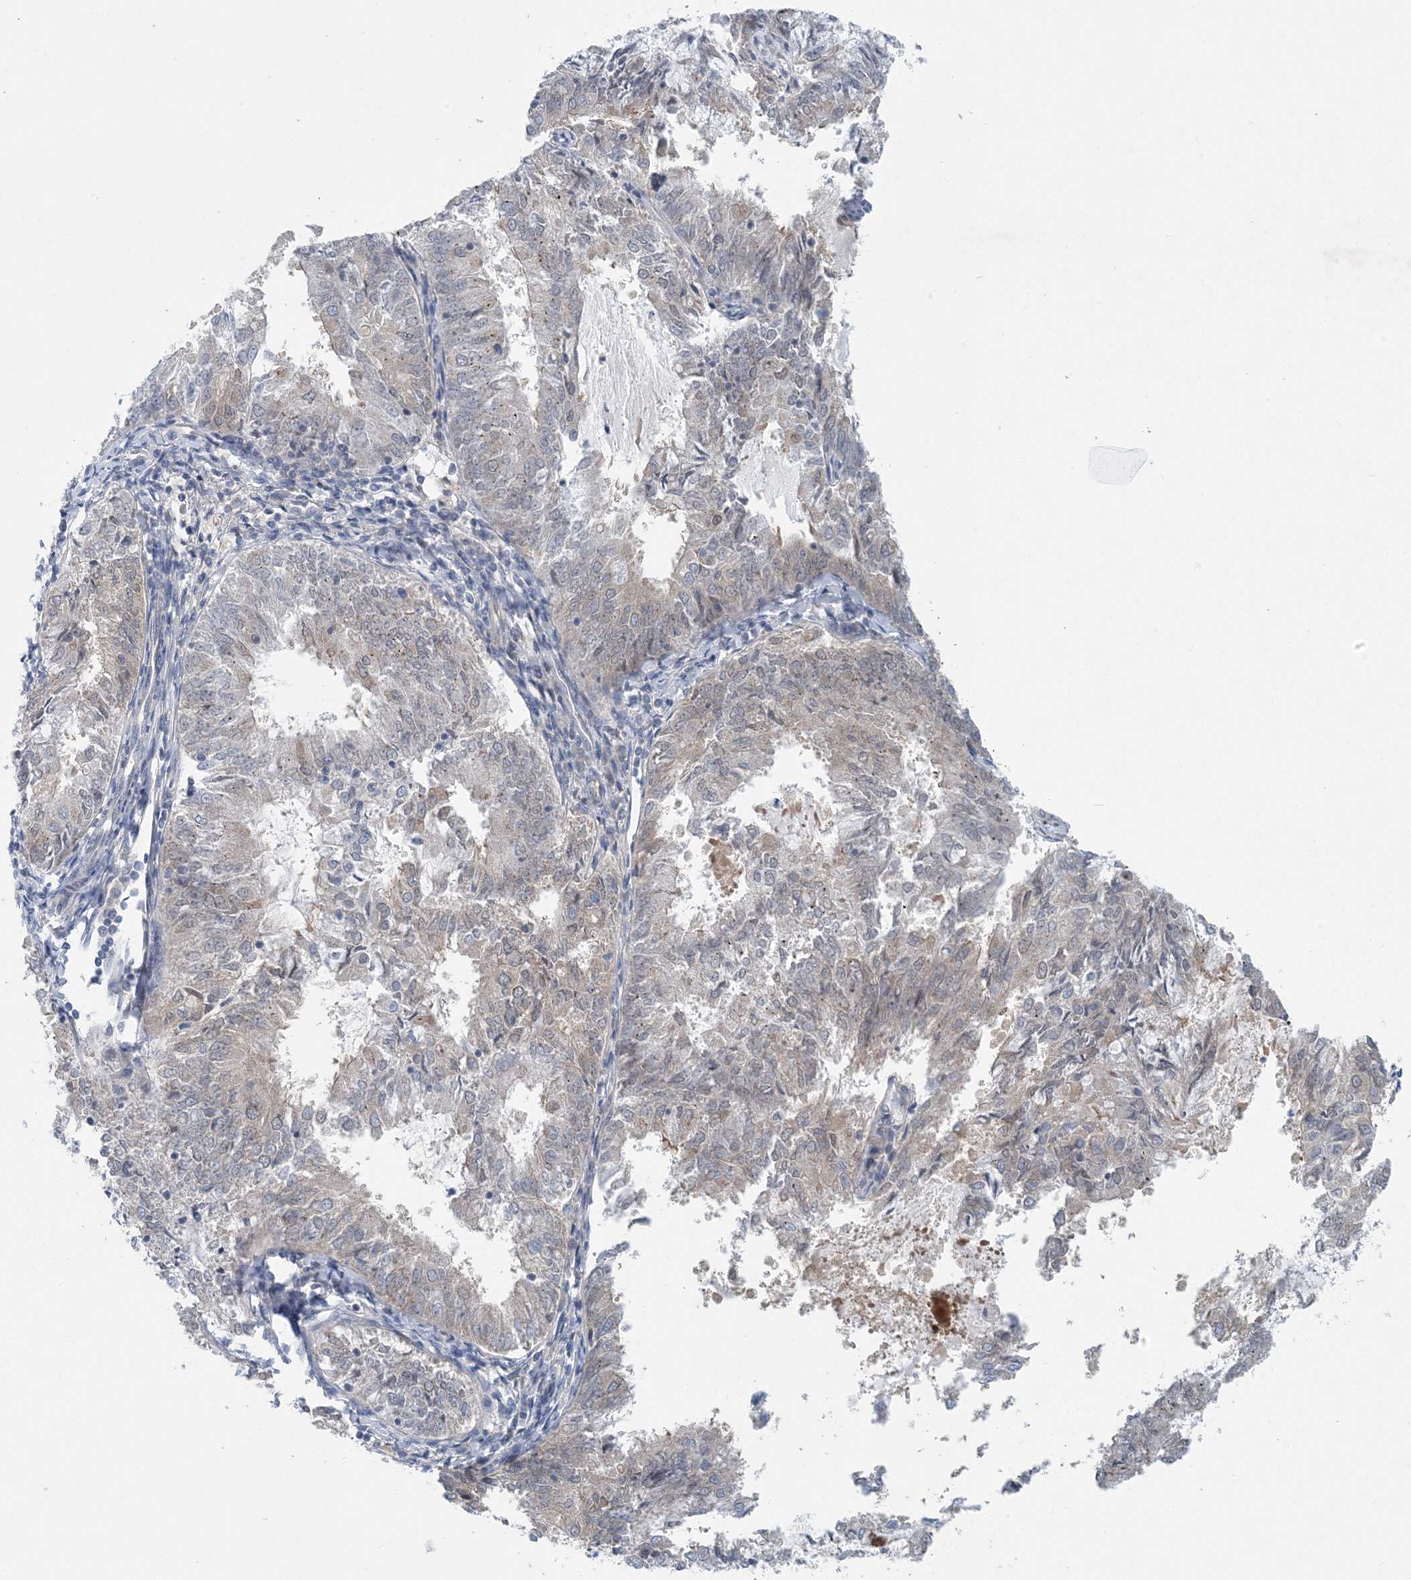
{"staining": {"intensity": "weak", "quantity": "<25%", "location": "cytoplasmic/membranous"}, "tissue": "endometrial cancer", "cell_type": "Tumor cells", "image_type": "cancer", "snomed": [{"axis": "morphology", "description": "Adenocarcinoma, NOS"}, {"axis": "topography", "description": "Endometrium"}], "caption": "IHC histopathology image of neoplastic tissue: endometrial adenocarcinoma stained with DAB (3,3'-diaminobenzidine) reveals no significant protein staining in tumor cells.", "gene": "HIKESHI", "patient": {"sex": "female", "age": 57}}